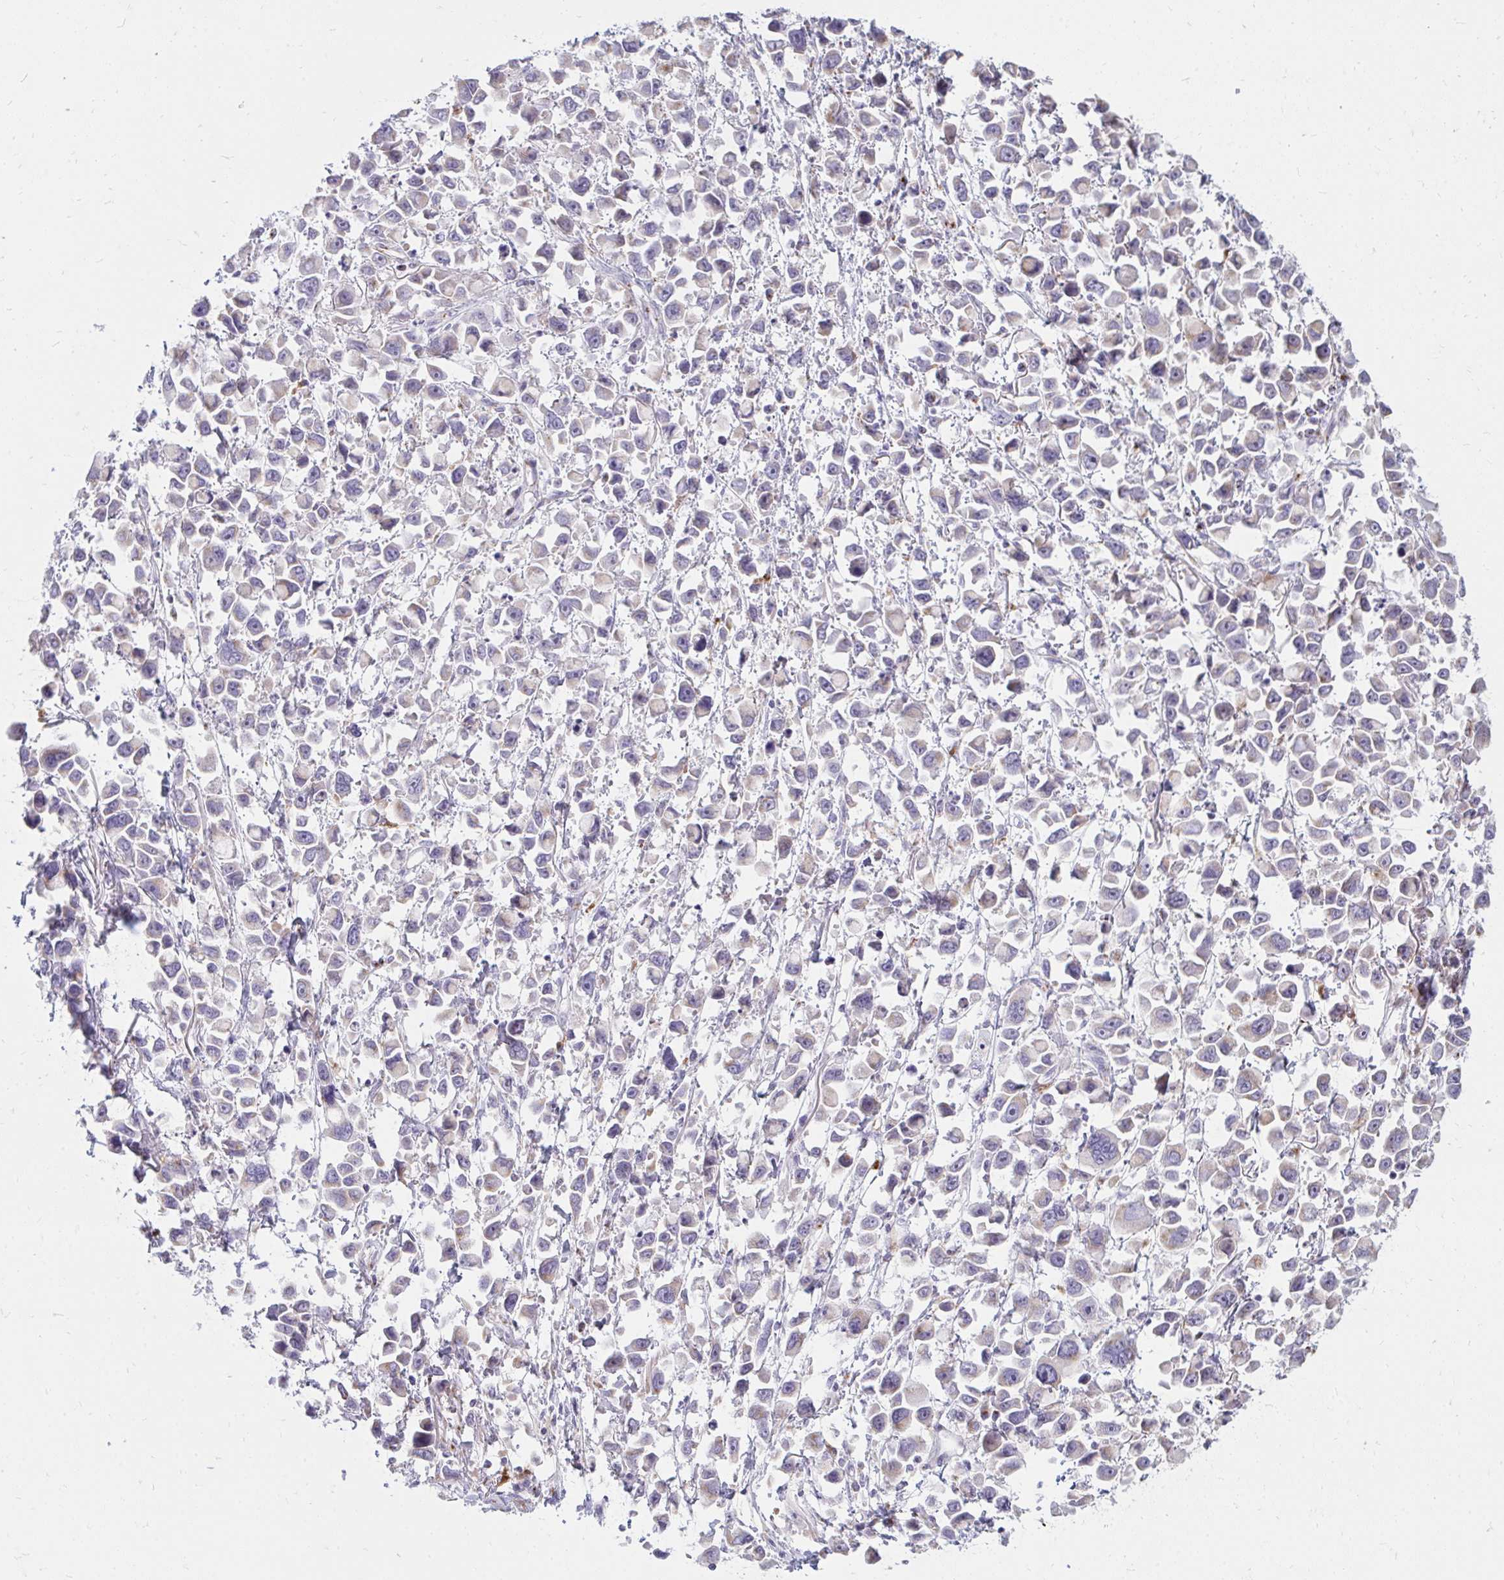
{"staining": {"intensity": "negative", "quantity": "none", "location": "none"}, "tissue": "stomach cancer", "cell_type": "Tumor cells", "image_type": "cancer", "snomed": [{"axis": "morphology", "description": "Adenocarcinoma, NOS"}, {"axis": "topography", "description": "Stomach"}], "caption": "Tumor cells are negative for brown protein staining in stomach adenocarcinoma.", "gene": "RAB6B", "patient": {"sex": "female", "age": 81}}